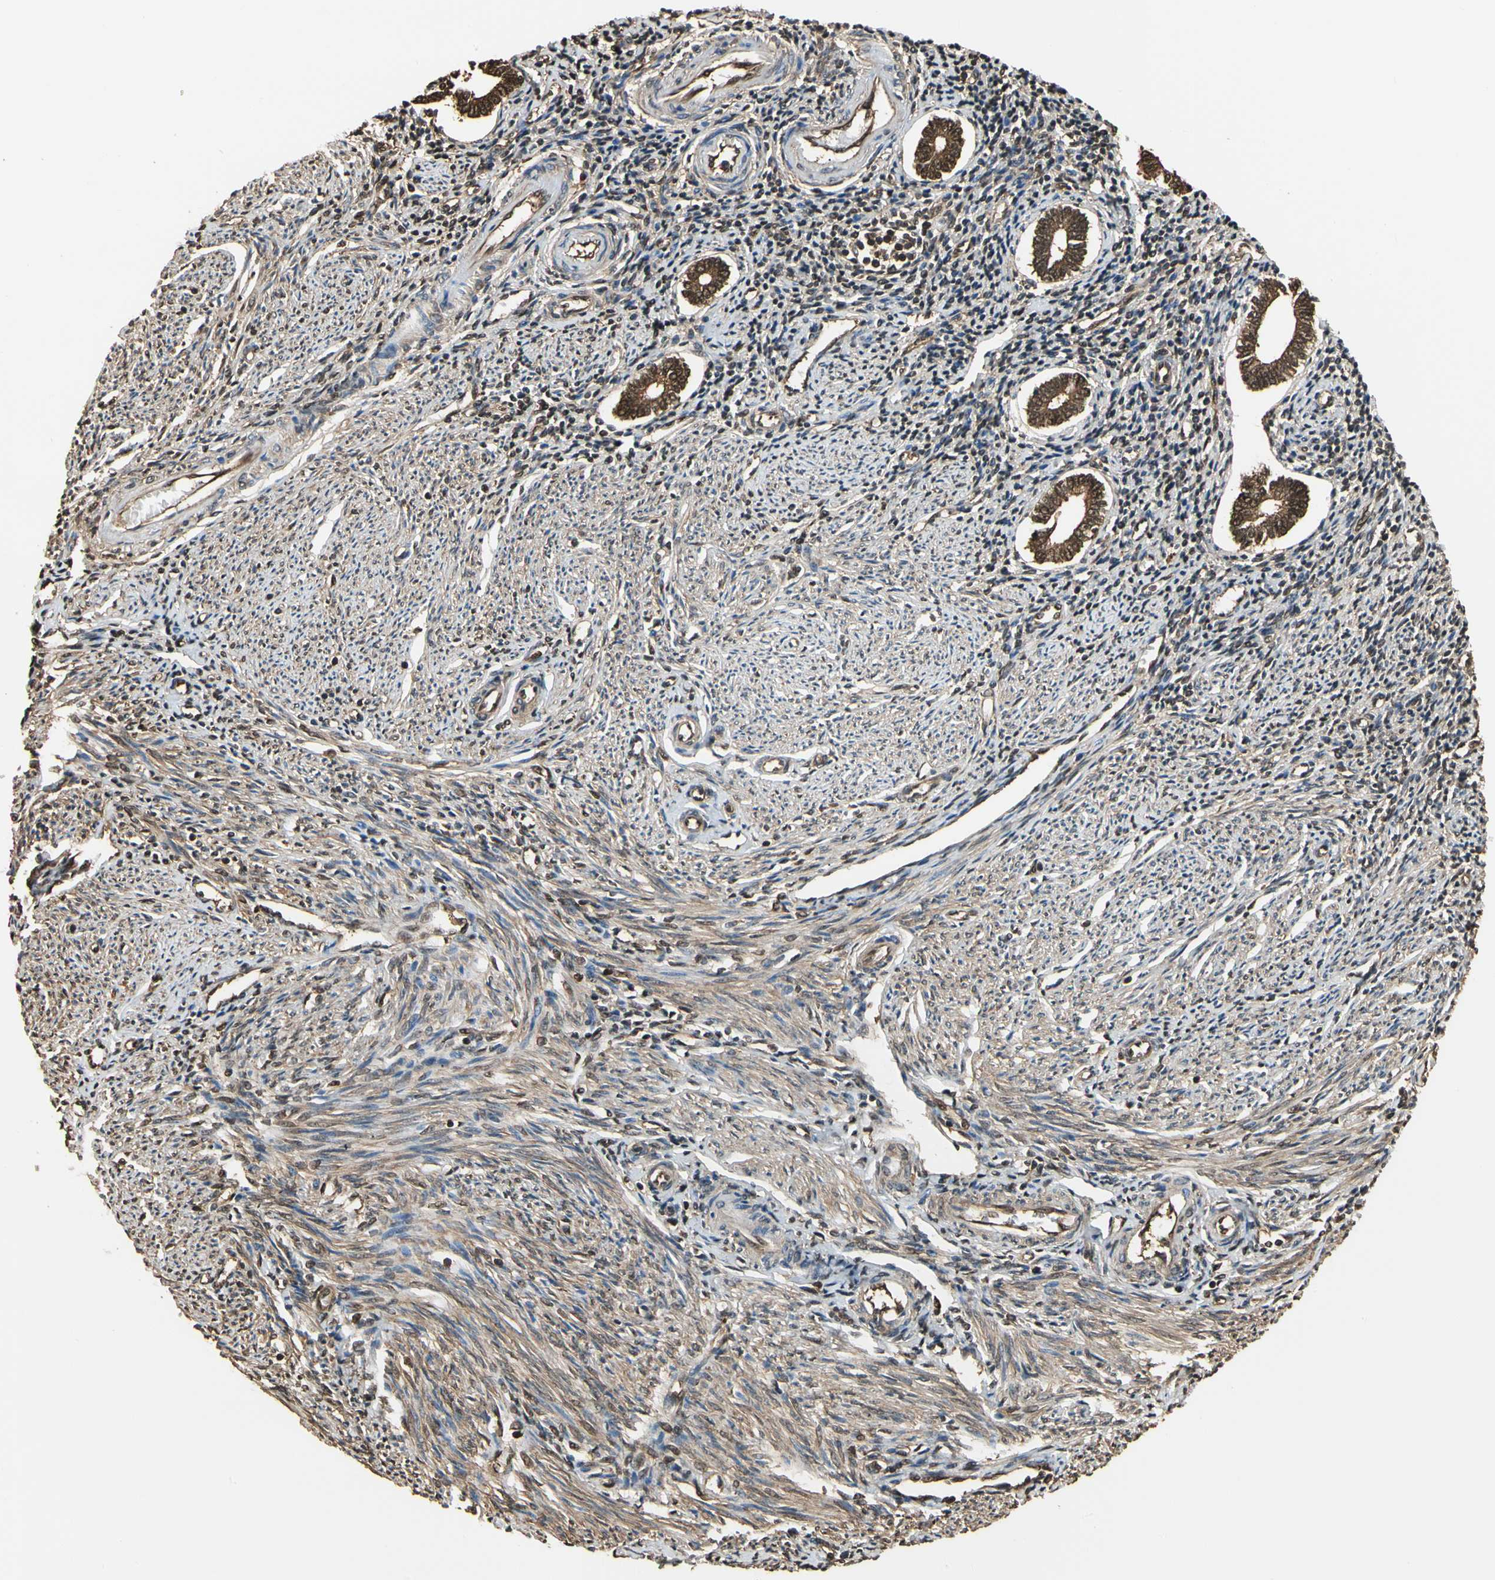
{"staining": {"intensity": "moderate", "quantity": "<25%", "location": "nuclear"}, "tissue": "endometrium", "cell_type": "Cells in endometrial stroma", "image_type": "normal", "snomed": [{"axis": "morphology", "description": "Normal tissue, NOS"}, {"axis": "topography", "description": "Endometrium"}], "caption": "Human endometrium stained for a protein (brown) displays moderate nuclear positive staining in about <25% of cells in endometrial stroma.", "gene": "YWHAE", "patient": {"sex": "female", "age": 52}}